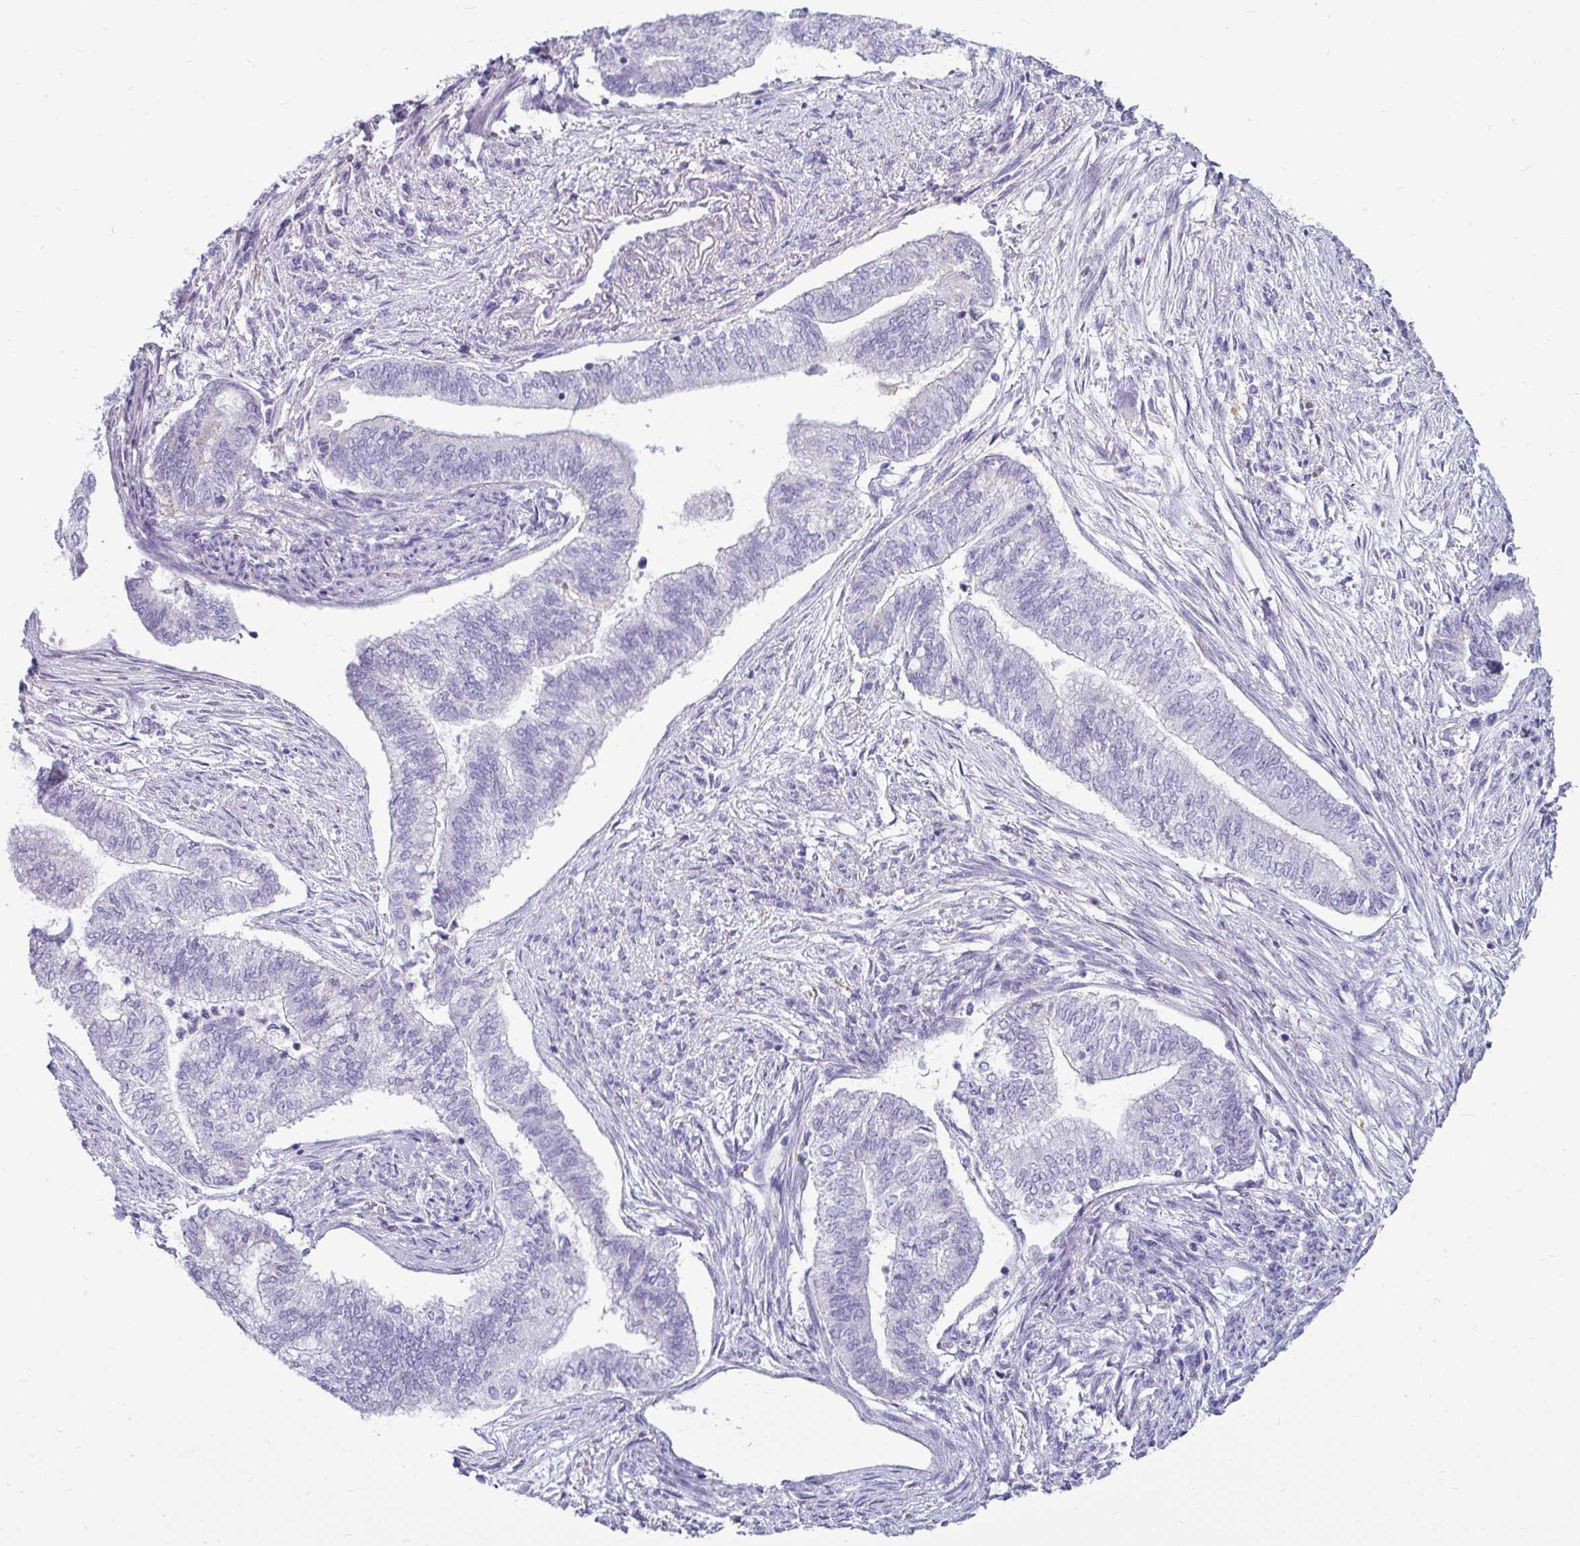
{"staining": {"intensity": "negative", "quantity": "none", "location": "none"}, "tissue": "endometrial cancer", "cell_type": "Tumor cells", "image_type": "cancer", "snomed": [{"axis": "morphology", "description": "Adenocarcinoma, NOS"}, {"axis": "topography", "description": "Endometrium"}], "caption": "Endometrial cancer (adenocarcinoma) was stained to show a protein in brown. There is no significant staining in tumor cells. The staining is performed using DAB brown chromogen with nuclei counter-stained in using hematoxylin.", "gene": "CTSZ", "patient": {"sex": "female", "age": 65}}